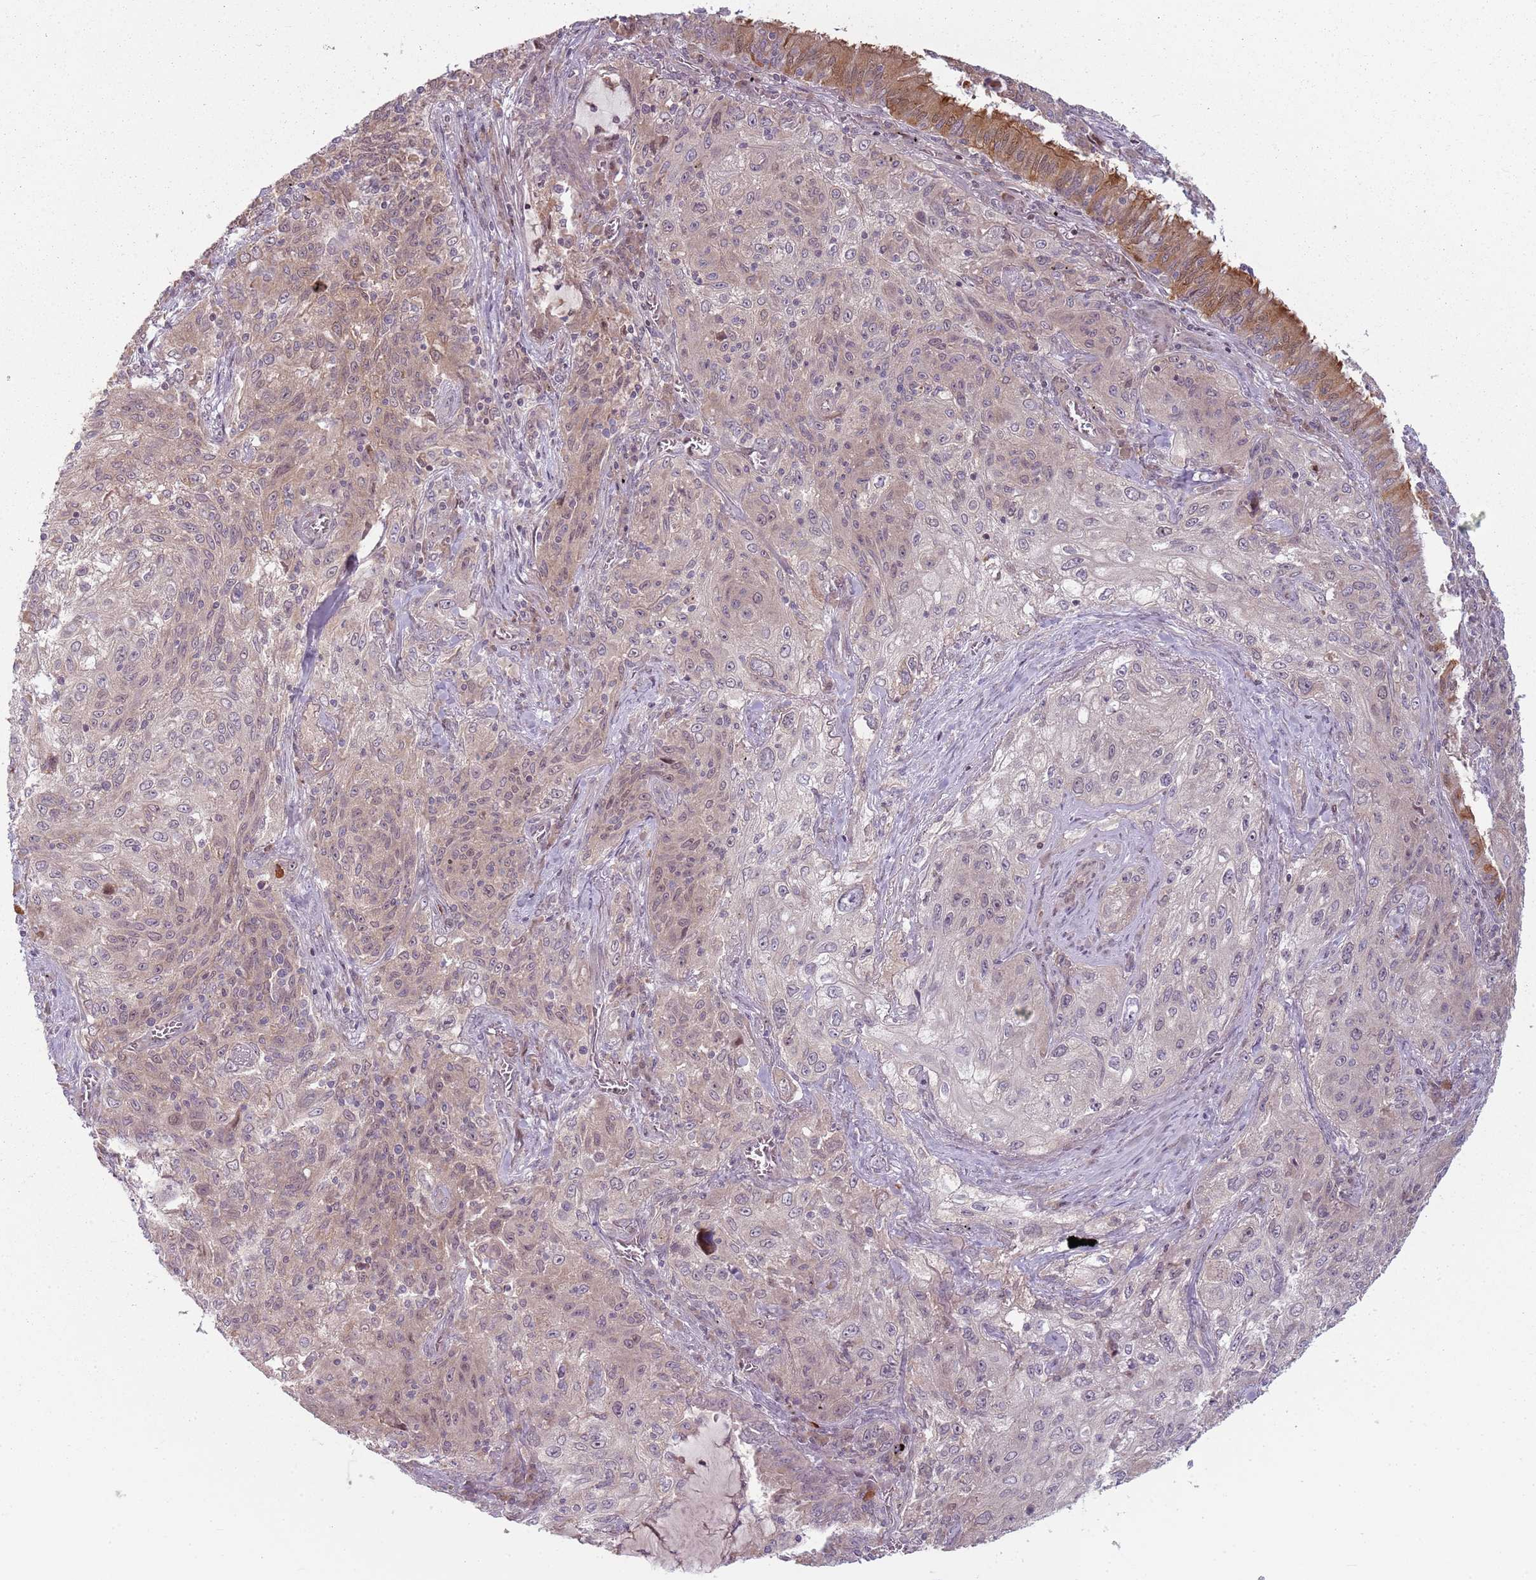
{"staining": {"intensity": "weak", "quantity": "25%-75%", "location": "cytoplasmic/membranous"}, "tissue": "lung cancer", "cell_type": "Tumor cells", "image_type": "cancer", "snomed": [{"axis": "morphology", "description": "Squamous cell carcinoma, NOS"}, {"axis": "topography", "description": "Lung"}], "caption": "Protein staining of lung cancer (squamous cell carcinoma) tissue demonstrates weak cytoplasmic/membranous expression in about 25%-75% of tumor cells.", "gene": "ADGRG1", "patient": {"sex": "female", "age": 69}}